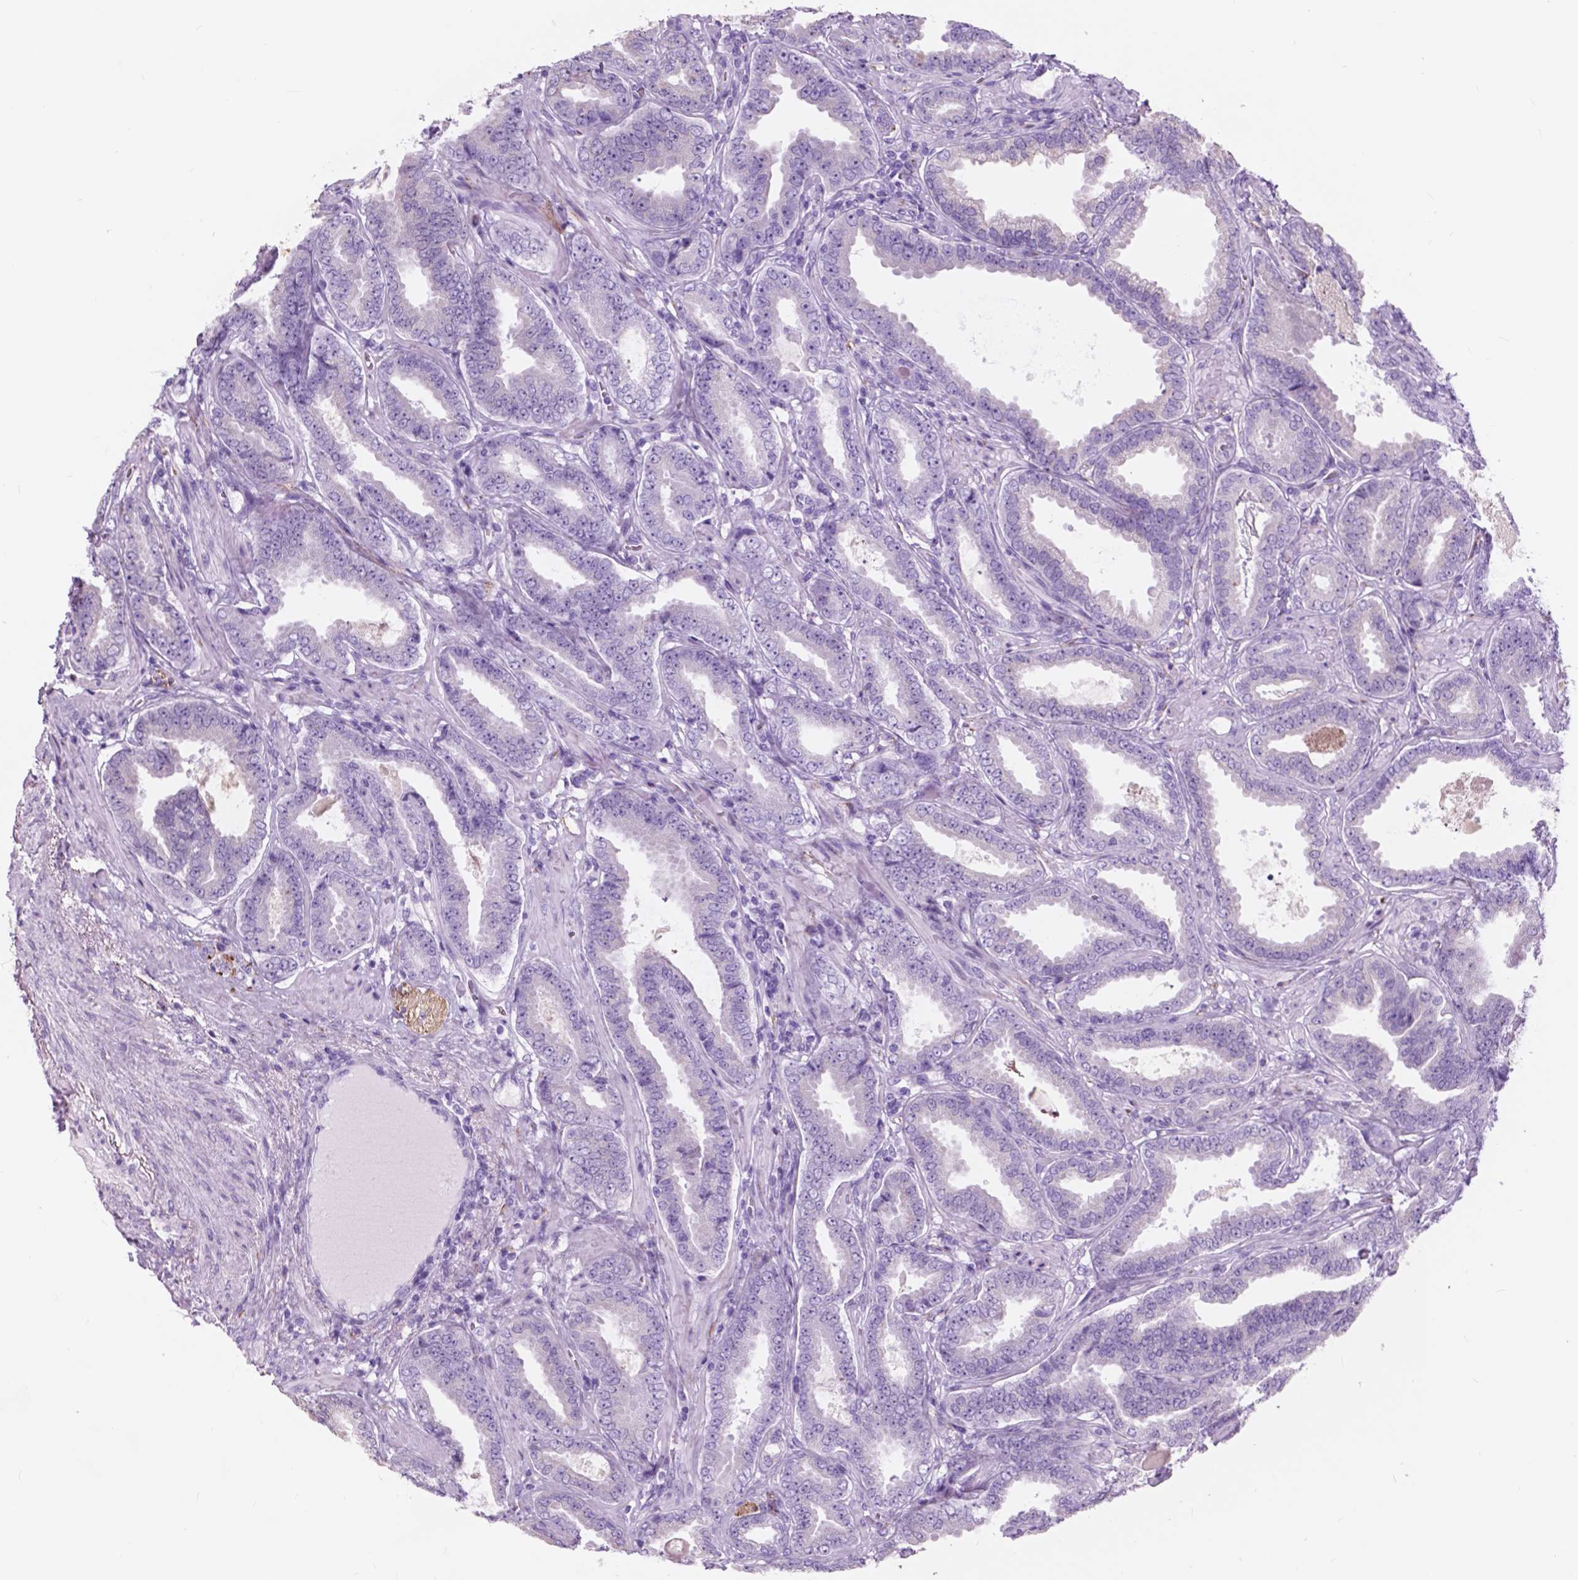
{"staining": {"intensity": "negative", "quantity": "none", "location": "none"}, "tissue": "prostate cancer", "cell_type": "Tumor cells", "image_type": "cancer", "snomed": [{"axis": "morphology", "description": "Adenocarcinoma, NOS"}, {"axis": "topography", "description": "Prostate"}], "caption": "Micrograph shows no protein expression in tumor cells of prostate cancer (adenocarcinoma) tissue.", "gene": "FXYD2", "patient": {"sex": "male", "age": 64}}